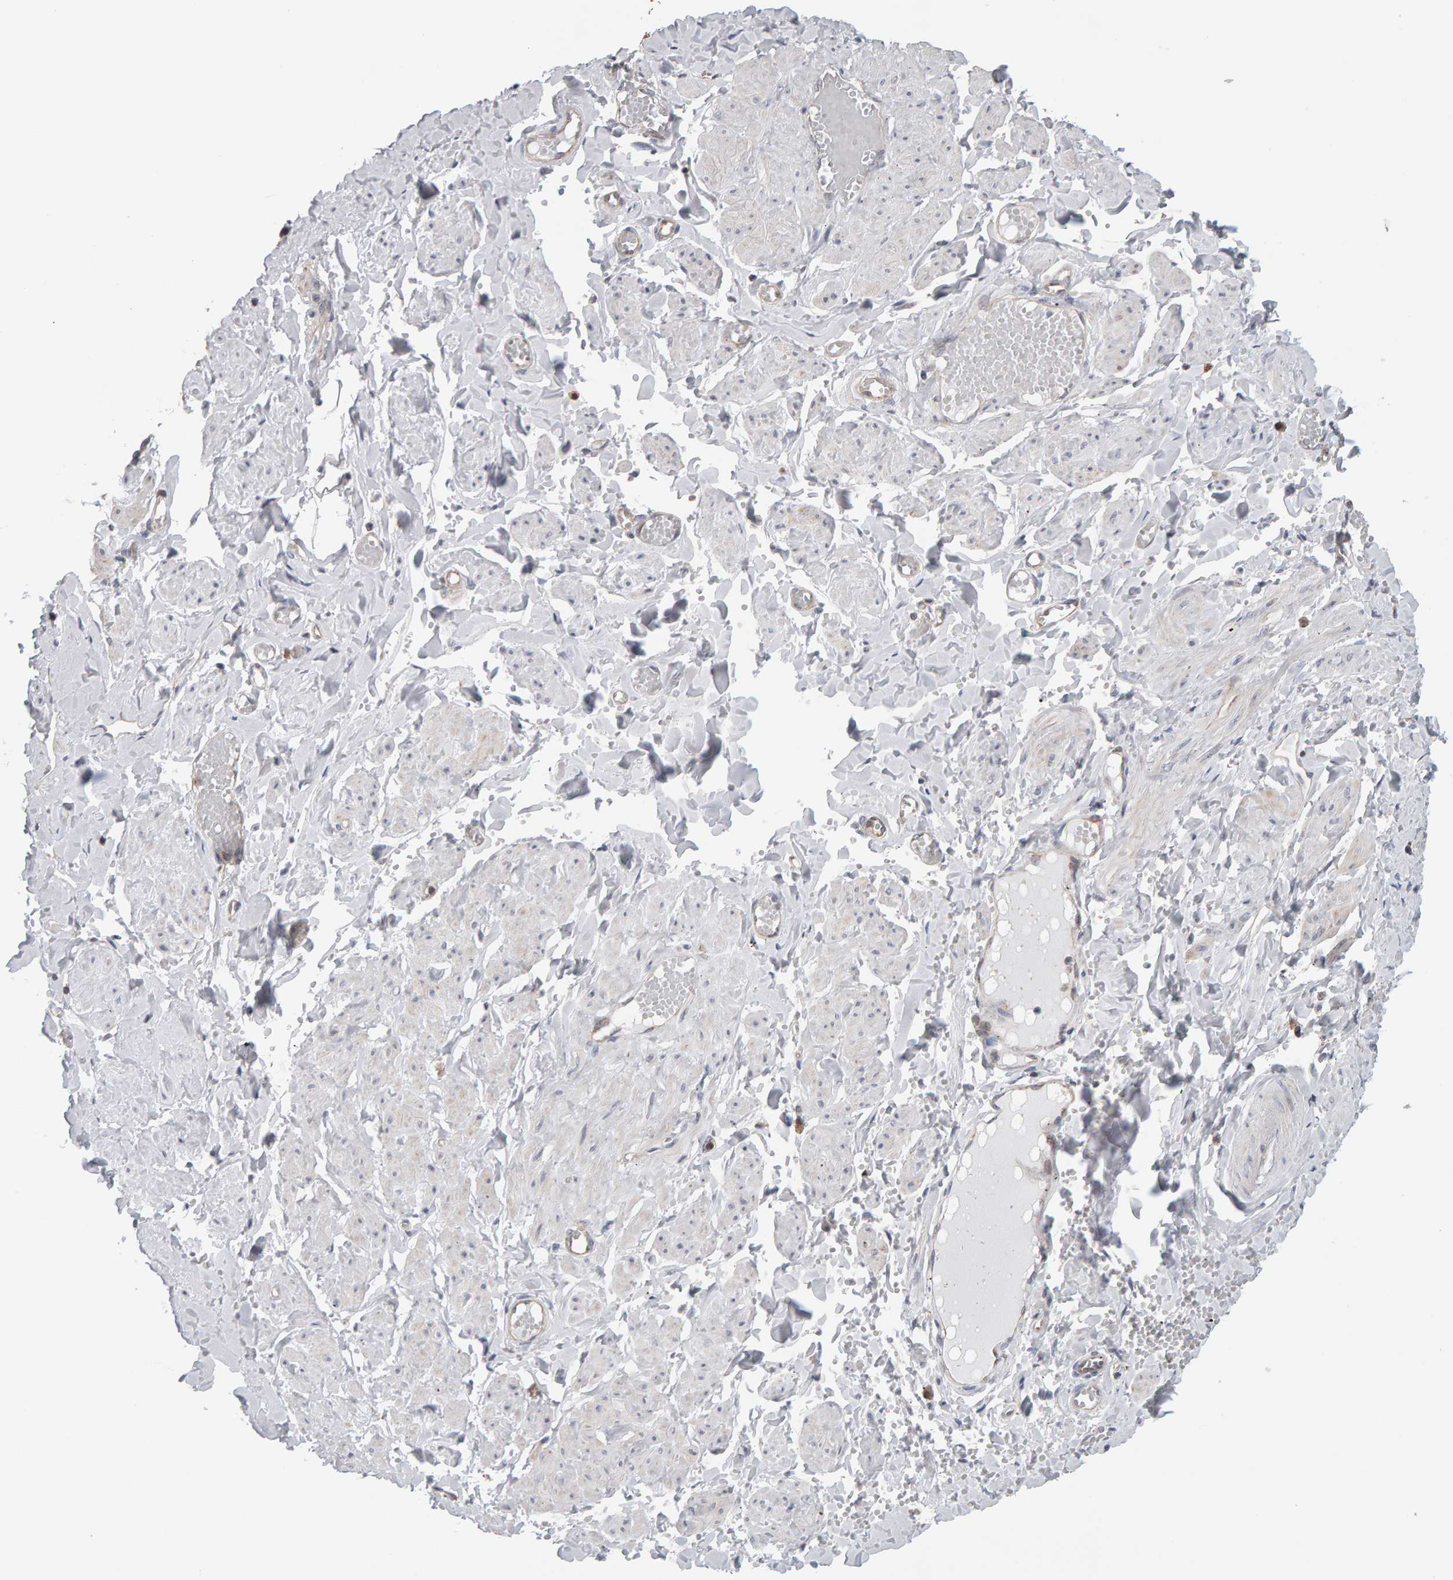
{"staining": {"intensity": "negative", "quantity": "none", "location": "none"}, "tissue": "adipose tissue", "cell_type": "Adipocytes", "image_type": "normal", "snomed": [{"axis": "morphology", "description": "Normal tissue, NOS"}, {"axis": "topography", "description": "Vascular tissue"}, {"axis": "topography", "description": "Fallopian tube"}, {"axis": "topography", "description": "Ovary"}], "caption": "DAB (3,3'-diaminobenzidine) immunohistochemical staining of unremarkable human adipose tissue reveals no significant staining in adipocytes. The staining was performed using DAB to visualize the protein expression in brown, while the nuclei were stained in blue with hematoxylin (Magnification: 20x).", "gene": "MSRA", "patient": {"sex": "female", "age": 67}}